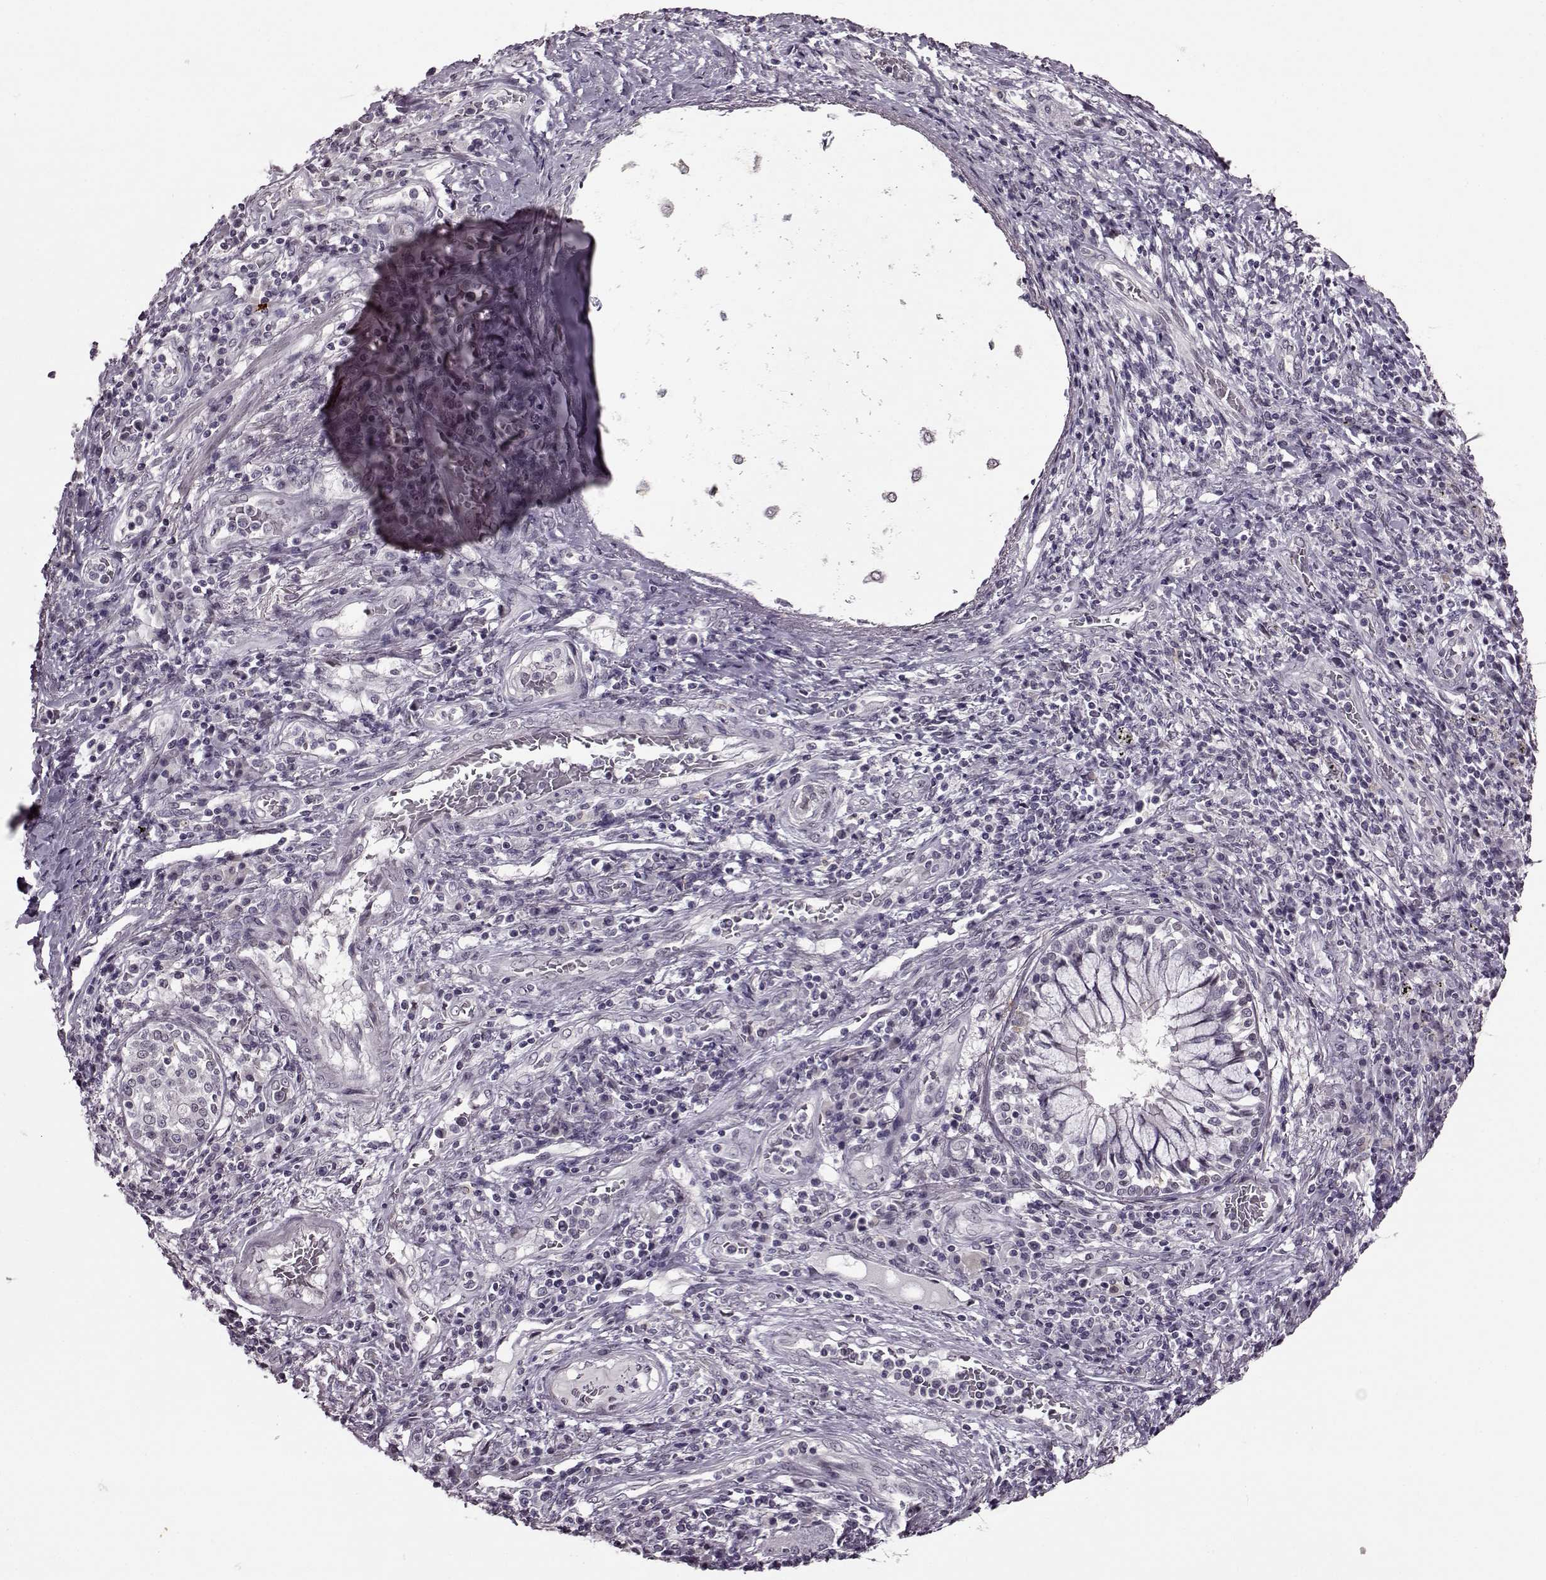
{"staining": {"intensity": "negative", "quantity": "none", "location": "none"}, "tissue": "lung cancer", "cell_type": "Tumor cells", "image_type": "cancer", "snomed": [{"axis": "morphology", "description": "Normal tissue, NOS"}, {"axis": "morphology", "description": "Squamous cell carcinoma, NOS"}, {"axis": "topography", "description": "Bronchus"}, {"axis": "topography", "description": "Lung"}], "caption": "An IHC photomicrograph of squamous cell carcinoma (lung) is shown. There is no staining in tumor cells of squamous cell carcinoma (lung). The staining was performed using DAB (3,3'-diaminobenzidine) to visualize the protein expression in brown, while the nuclei were stained in blue with hematoxylin (Magnification: 20x).", "gene": "STX1B", "patient": {"sex": "male", "age": 64}}